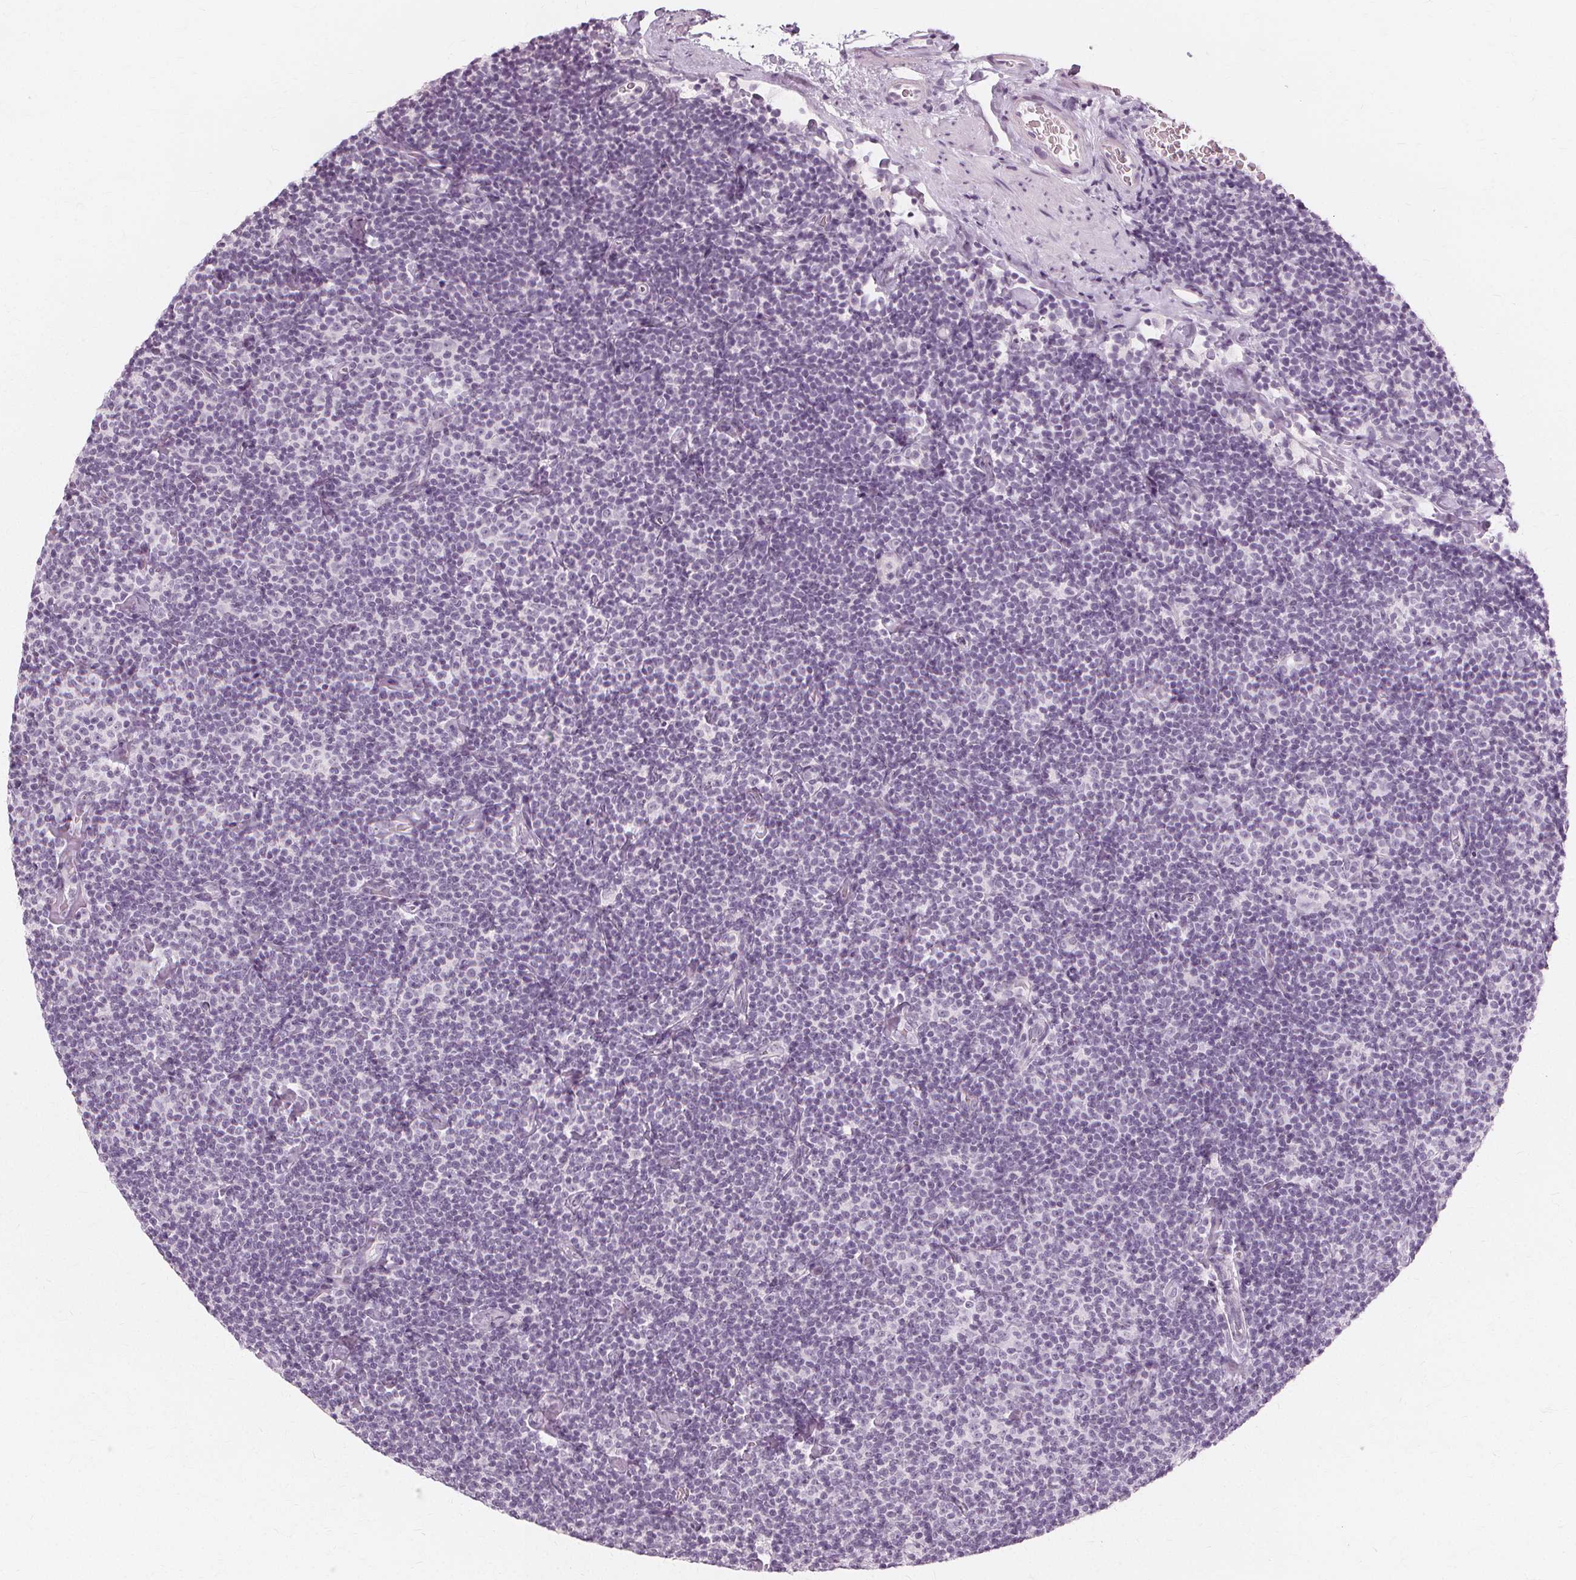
{"staining": {"intensity": "negative", "quantity": "none", "location": "none"}, "tissue": "lymphoma", "cell_type": "Tumor cells", "image_type": "cancer", "snomed": [{"axis": "morphology", "description": "Malignant lymphoma, non-Hodgkin's type, Low grade"}, {"axis": "topography", "description": "Lymph node"}], "caption": "The photomicrograph demonstrates no staining of tumor cells in malignant lymphoma, non-Hodgkin's type (low-grade). Nuclei are stained in blue.", "gene": "NXPE1", "patient": {"sex": "male", "age": 81}}